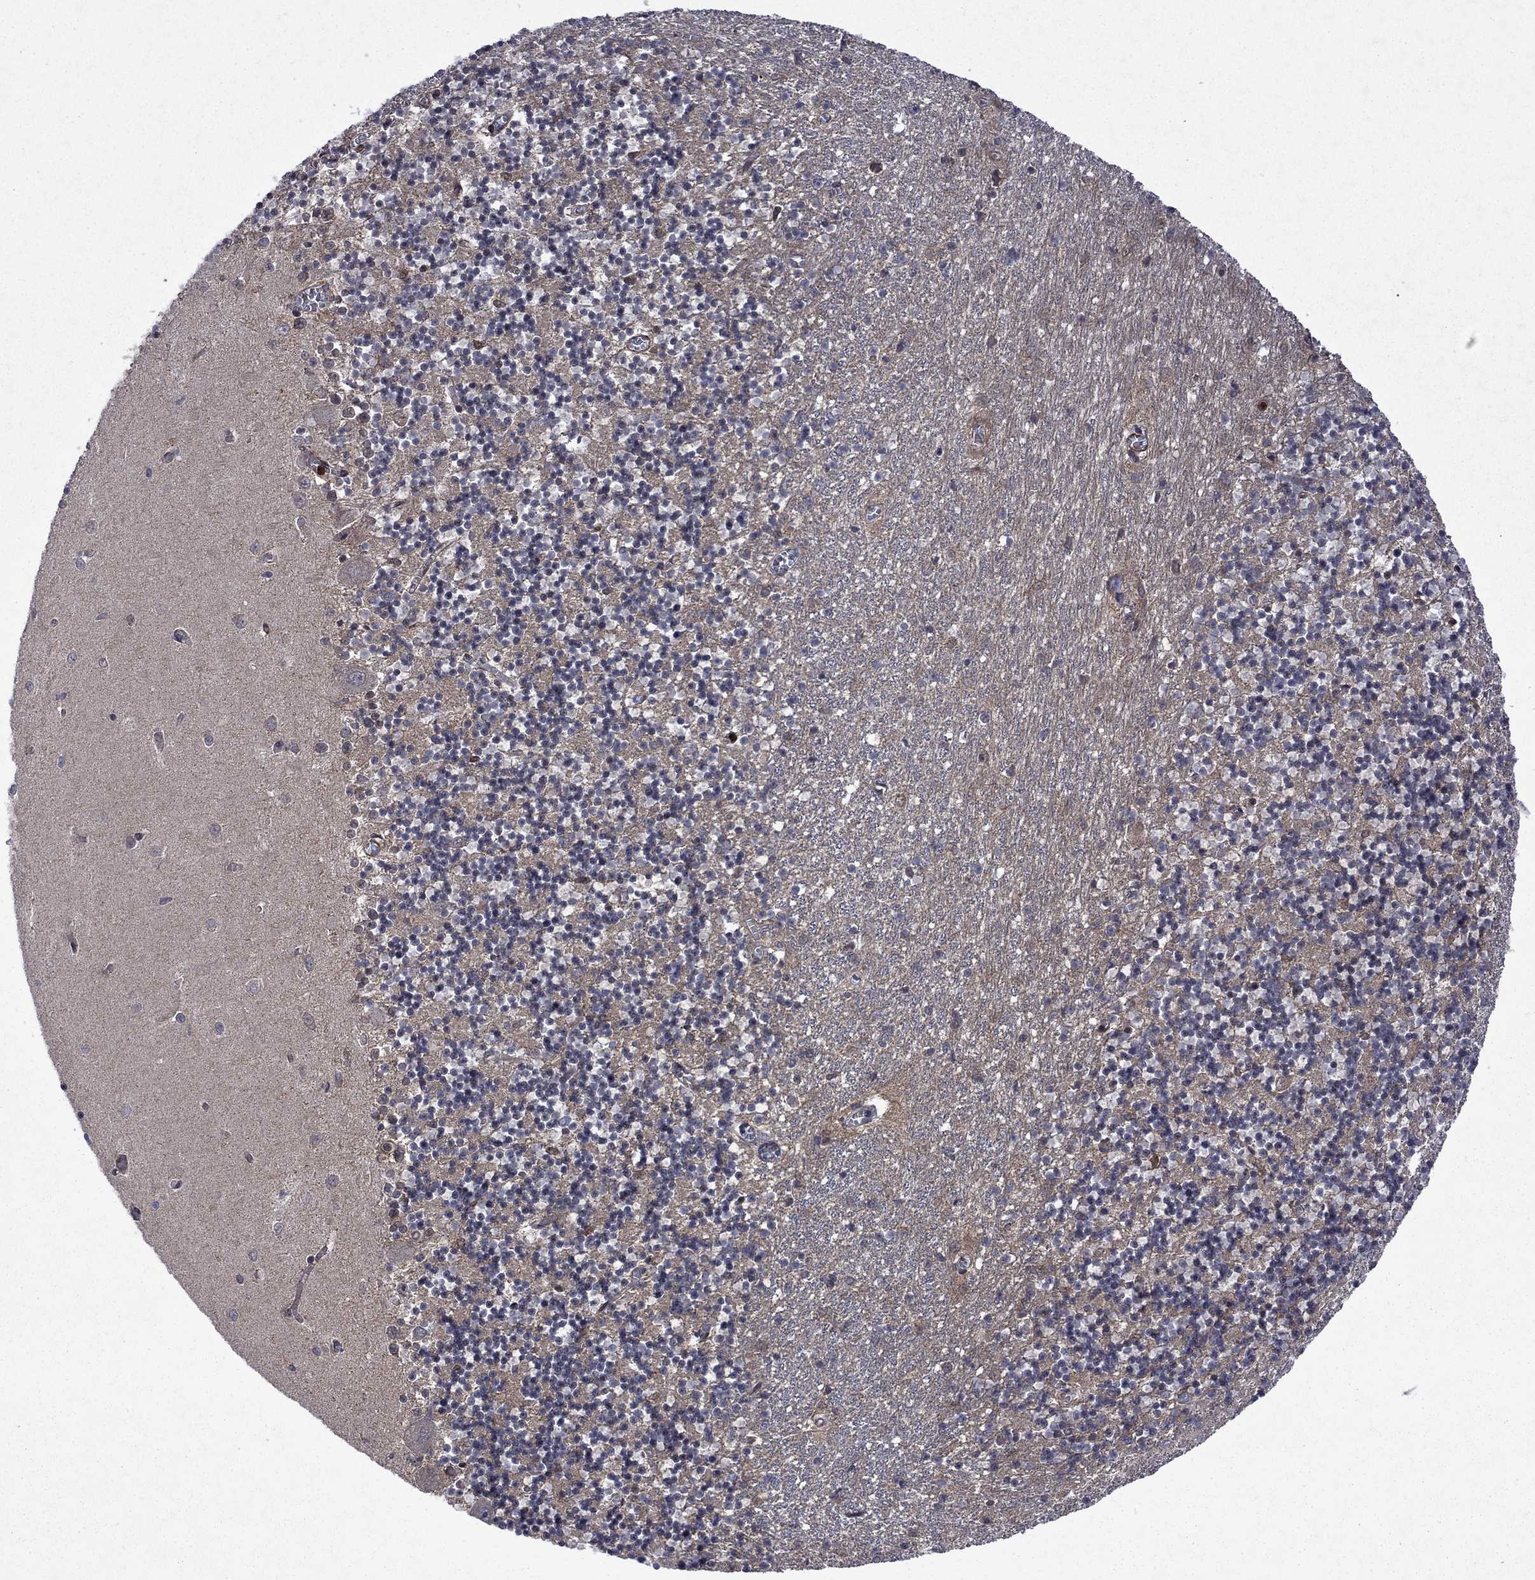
{"staining": {"intensity": "negative", "quantity": "none", "location": "none"}, "tissue": "cerebellum", "cell_type": "Cells in granular layer", "image_type": "normal", "snomed": [{"axis": "morphology", "description": "Normal tissue, NOS"}, {"axis": "topography", "description": "Cerebellum"}], "caption": "A high-resolution image shows immunohistochemistry (IHC) staining of normal cerebellum, which displays no significant positivity in cells in granular layer. The staining is performed using DAB brown chromogen with nuclei counter-stained in using hematoxylin.", "gene": "TMEM33", "patient": {"sex": "female", "age": 64}}